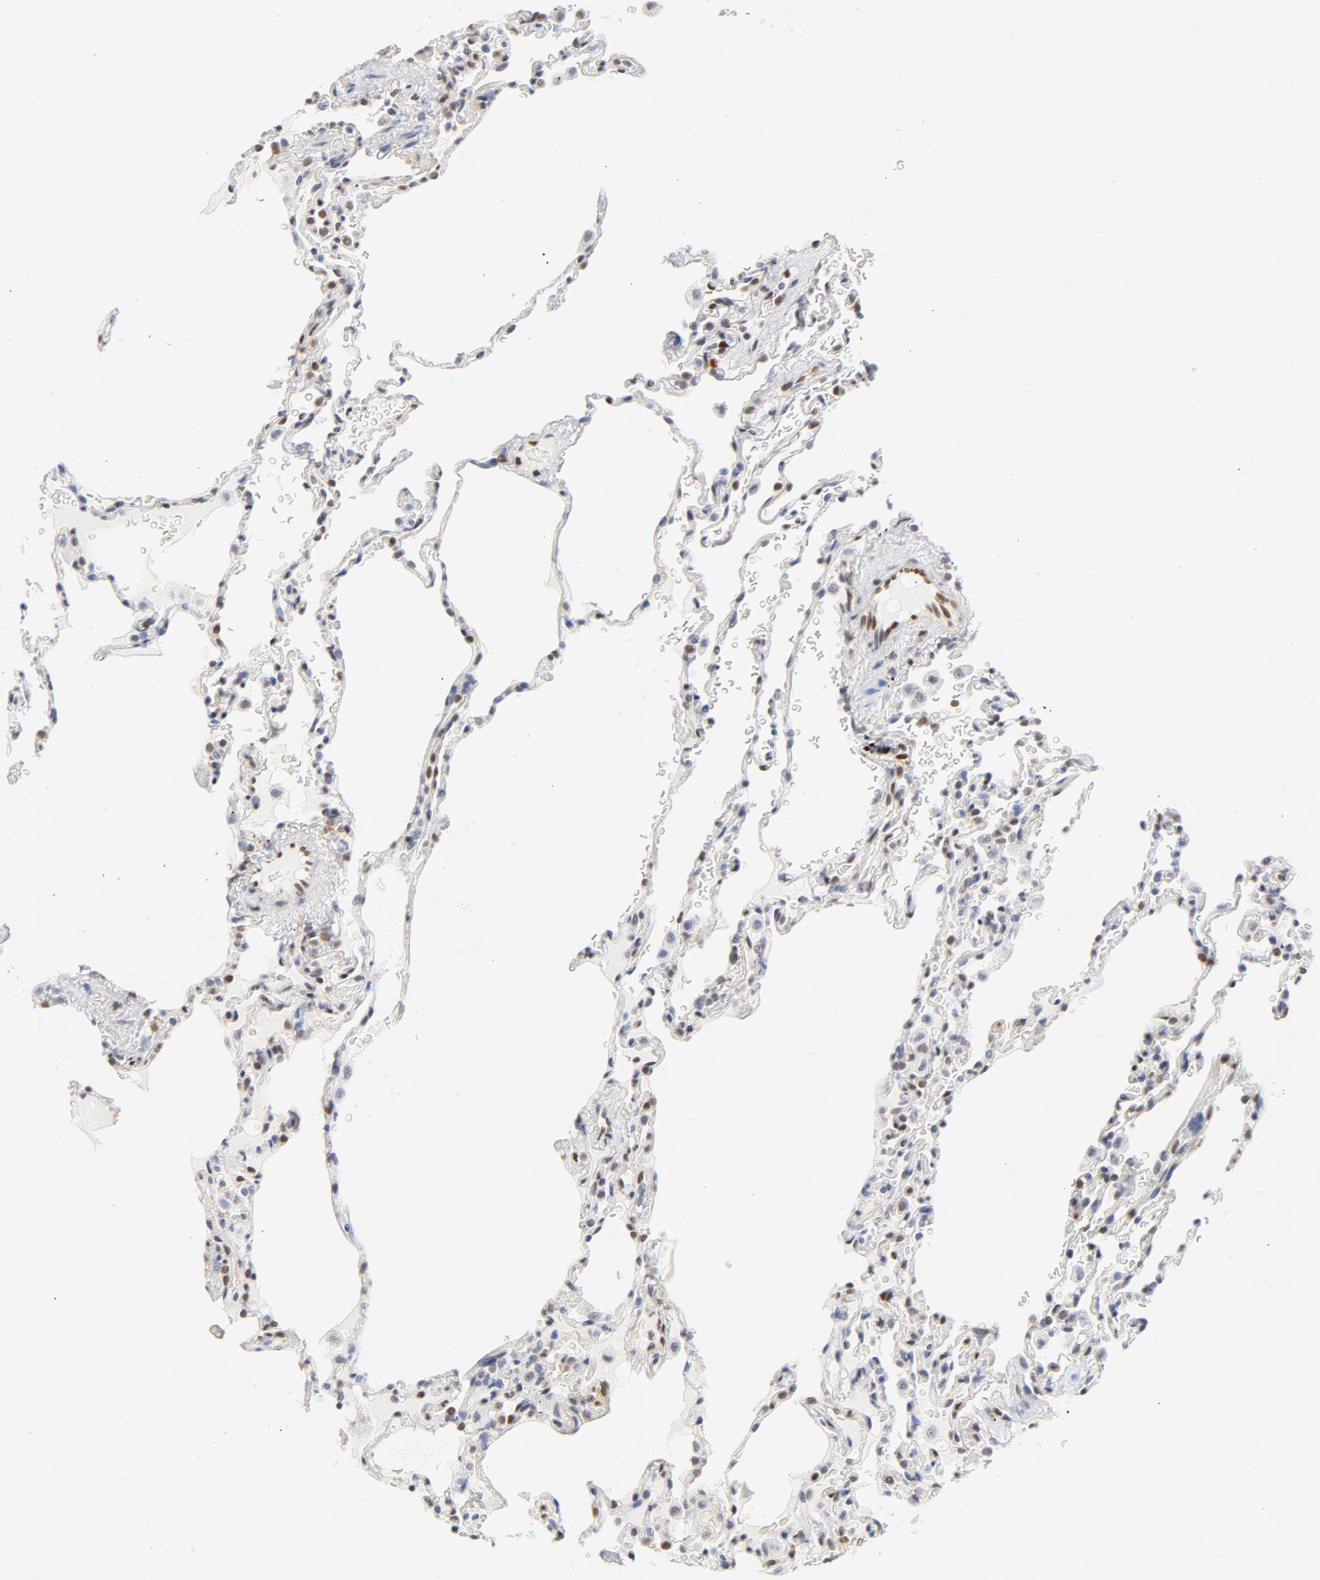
{"staining": {"intensity": "strong", "quantity": "25%-75%", "location": "nuclear"}, "tissue": "lung", "cell_type": "Alveolar cells", "image_type": "normal", "snomed": [{"axis": "morphology", "description": "Normal tissue, NOS"}, {"axis": "topography", "description": "Lung"}], "caption": "IHC histopathology image of normal lung: lung stained using immunohistochemistry (IHC) shows high levels of strong protein expression localized specifically in the nuclear of alveolar cells, appearing as a nuclear brown color.", "gene": "CDKN1B", "patient": {"sex": "male", "age": 59}}